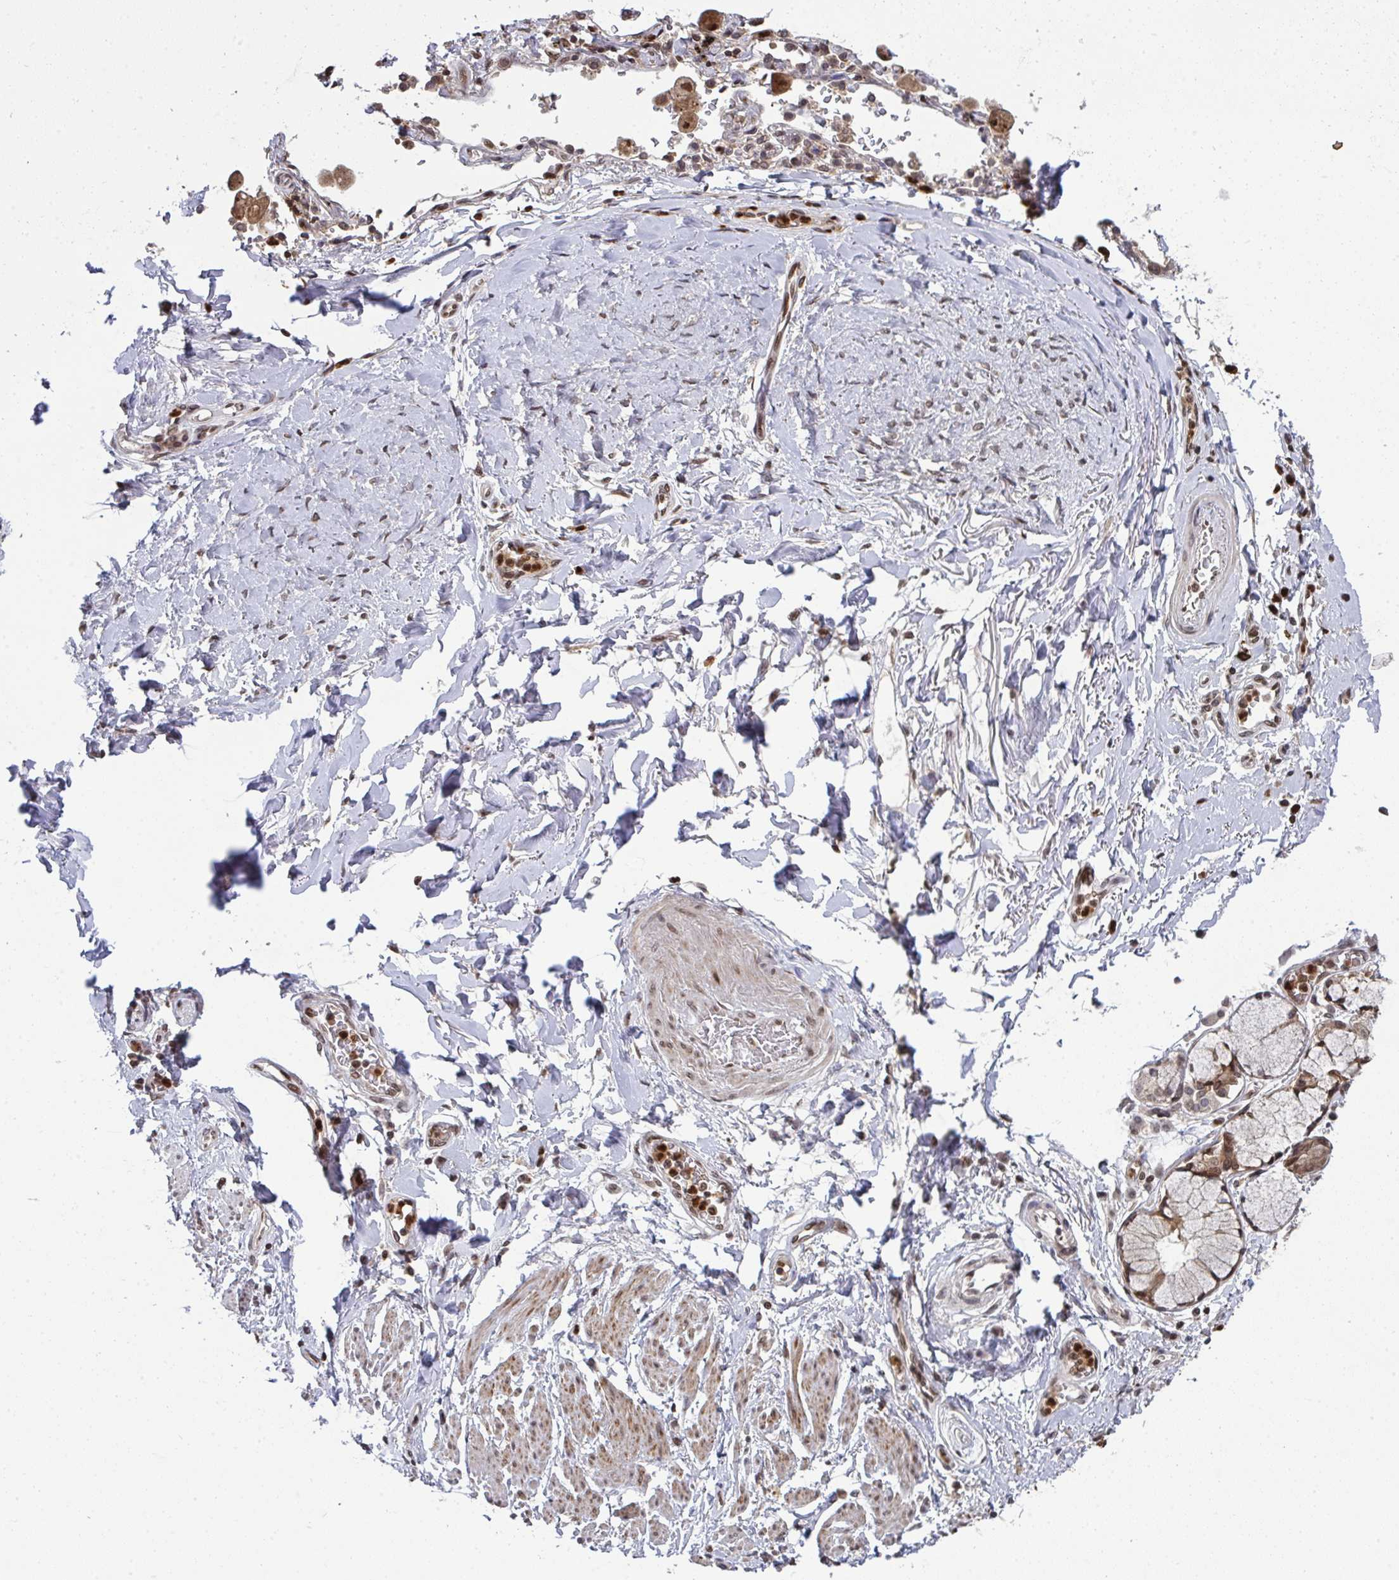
{"staining": {"intensity": "moderate", "quantity": "<25%", "location": "nuclear"}, "tissue": "adipose tissue", "cell_type": "Adipocytes", "image_type": "normal", "snomed": [{"axis": "morphology", "description": "Normal tissue, NOS"}, {"axis": "morphology", "description": "Degeneration, NOS"}, {"axis": "topography", "description": "Cartilage tissue"}, {"axis": "topography", "description": "Lung"}], "caption": "Brown immunohistochemical staining in normal human adipose tissue exhibits moderate nuclear staining in about <25% of adipocytes. Immunohistochemistry (ihc) stains the protein of interest in brown and the nuclei are stained blue.", "gene": "UXT", "patient": {"sex": "female", "age": 61}}